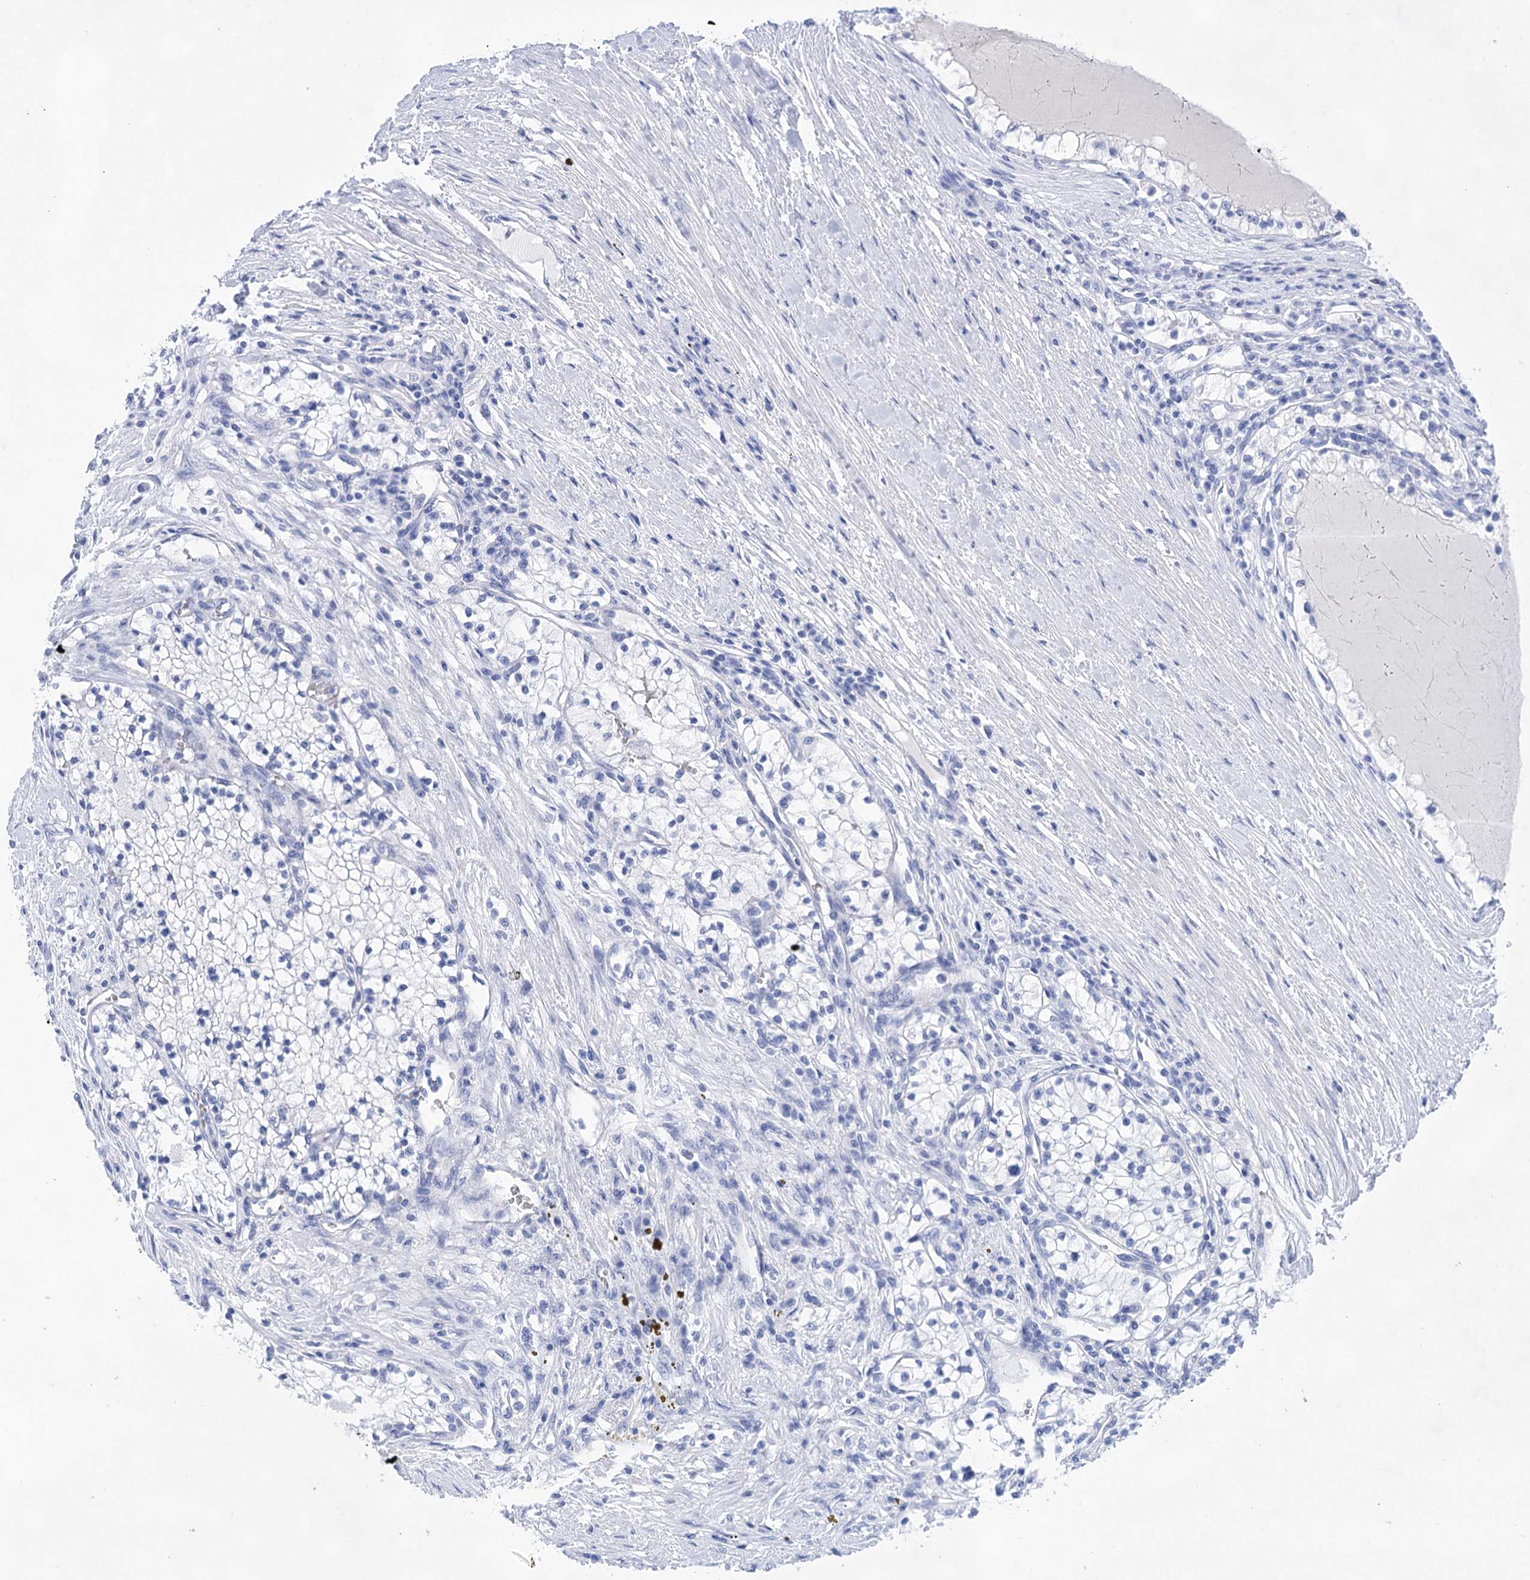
{"staining": {"intensity": "negative", "quantity": "none", "location": "none"}, "tissue": "renal cancer", "cell_type": "Tumor cells", "image_type": "cancer", "snomed": [{"axis": "morphology", "description": "Normal tissue, NOS"}, {"axis": "morphology", "description": "Adenocarcinoma, NOS"}, {"axis": "topography", "description": "Kidney"}], "caption": "This is an immunohistochemistry (IHC) micrograph of human renal cancer. There is no positivity in tumor cells.", "gene": "LALBA", "patient": {"sex": "male", "age": 68}}